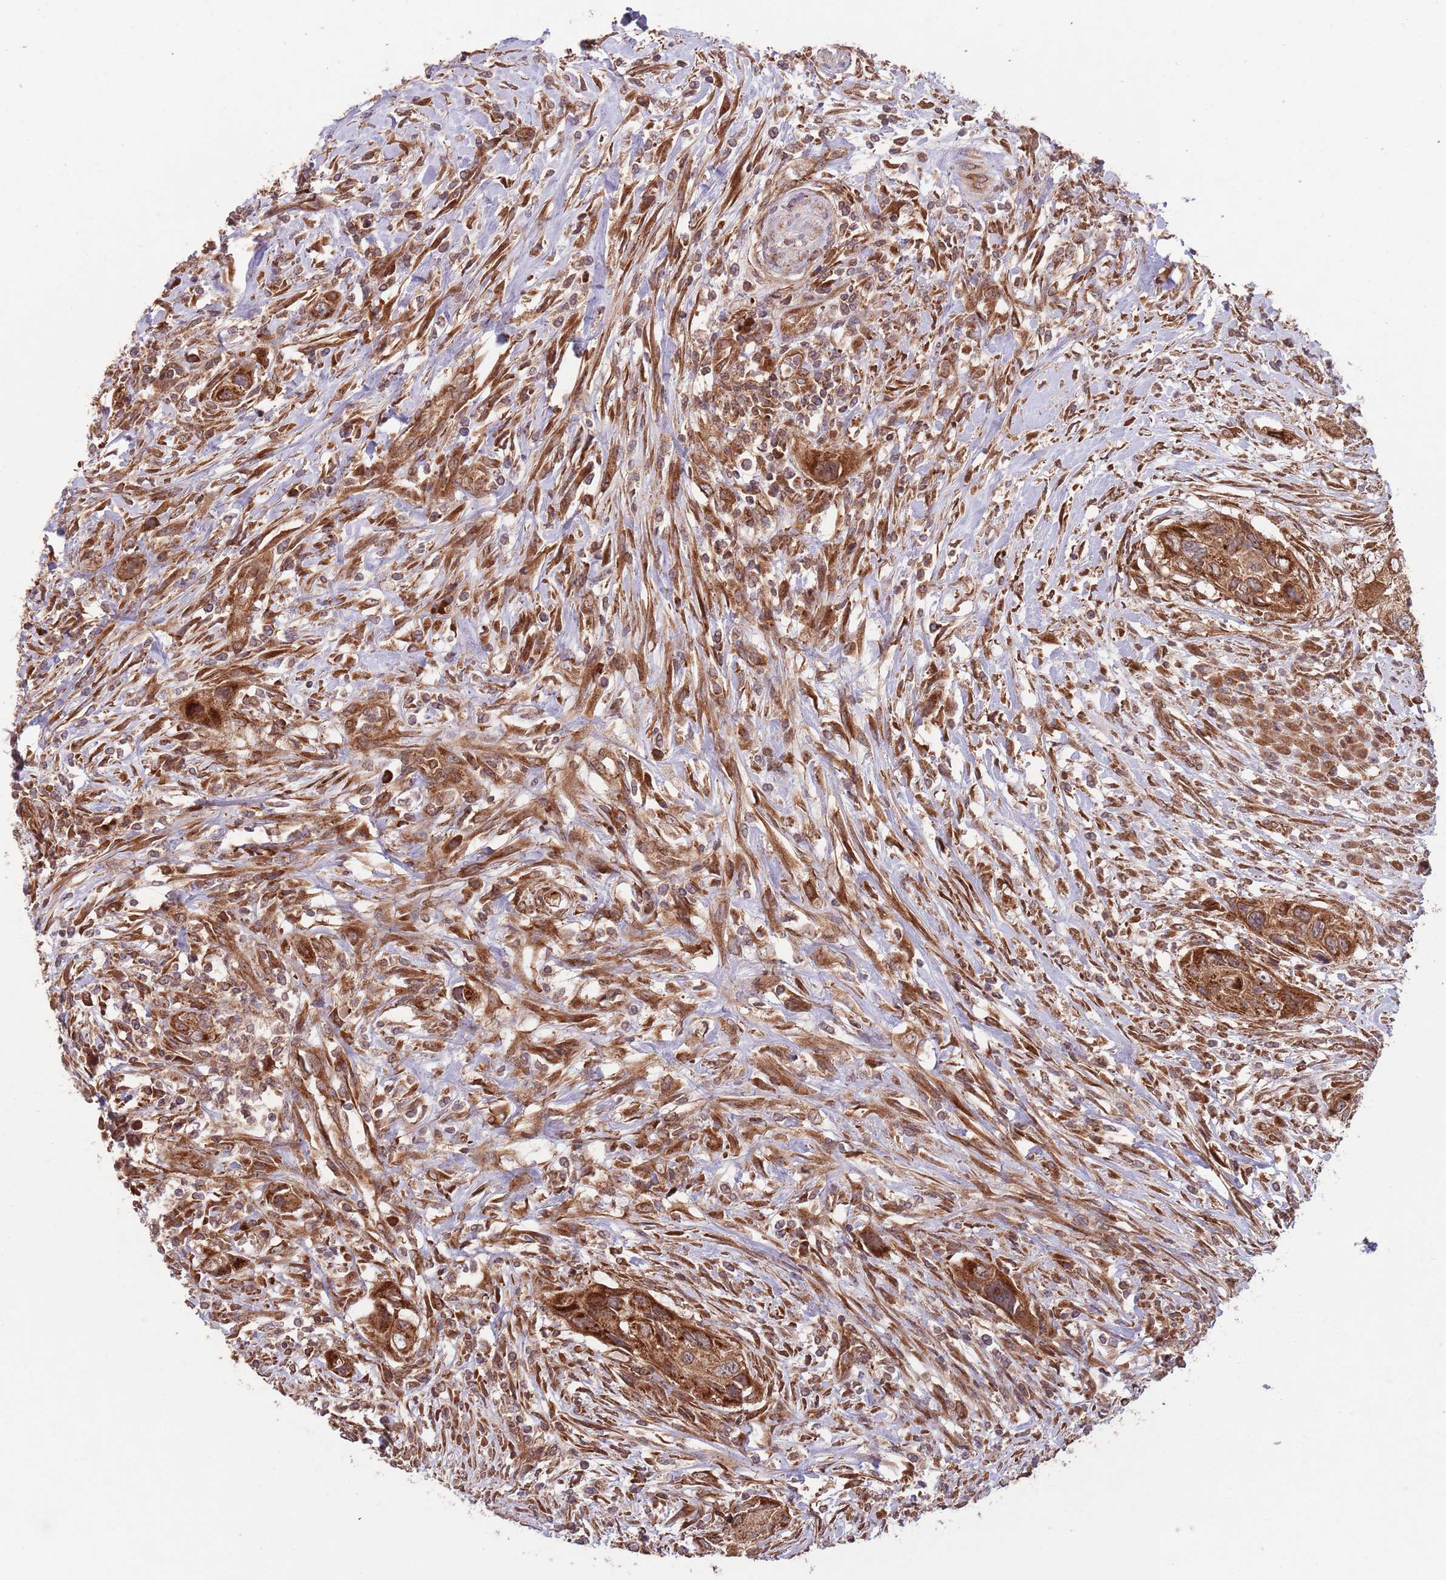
{"staining": {"intensity": "strong", "quantity": ">75%", "location": "cytoplasmic/membranous"}, "tissue": "urothelial cancer", "cell_type": "Tumor cells", "image_type": "cancer", "snomed": [{"axis": "morphology", "description": "Urothelial carcinoma, High grade"}, {"axis": "topography", "description": "Urinary bladder"}], "caption": "Immunohistochemistry (IHC) staining of urothelial carcinoma (high-grade), which exhibits high levels of strong cytoplasmic/membranous positivity in approximately >75% of tumor cells indicating strong cytoplasmic/membranous protein expression. The staining was performed using DAB (brown) for protein detection and nuclei were counterstained in hematoxylin (blue).", "gene": "MFNG", "patient": {"sex": "female", "age": 60}}